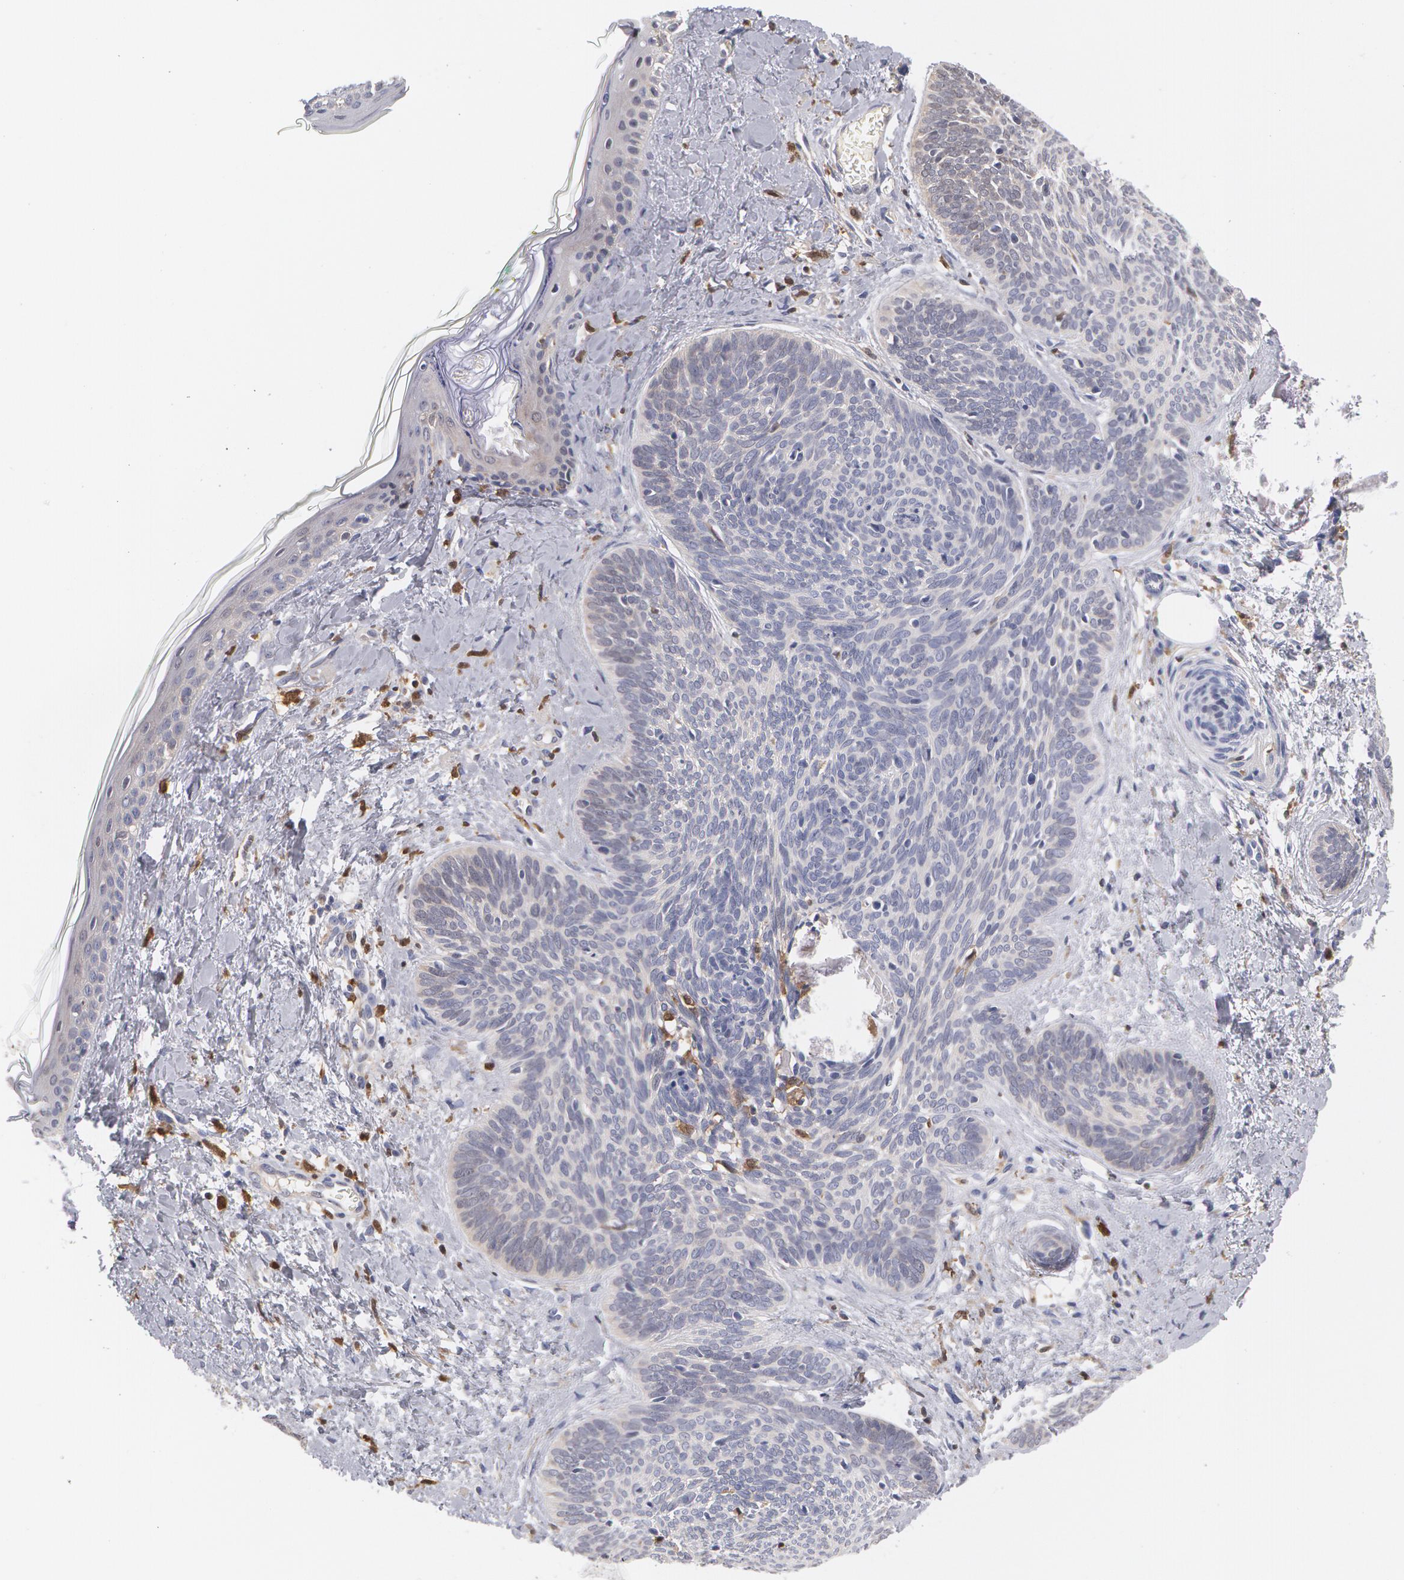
{"staining": {"intensity": "negative", "quantity": "none", "location": "none"}, "tissue": "skin cancer", "cell_type": "Tumor cells", "image_type": "cancer", "snomed": [{"axis": "morphology", "description": "Basal cell carcinoma"}, {"axis": "topography", "description": "Skin"}], "caption": "The immunohistochemistry (IHC) histopathology image has no significant staining in tumor cells of skin cancer tissue. (DAB immunohistochemistry (IHC) with hematoxylin counter stain).", "gene": "SYK", "patient": {"sex": "female", "age": 81}}